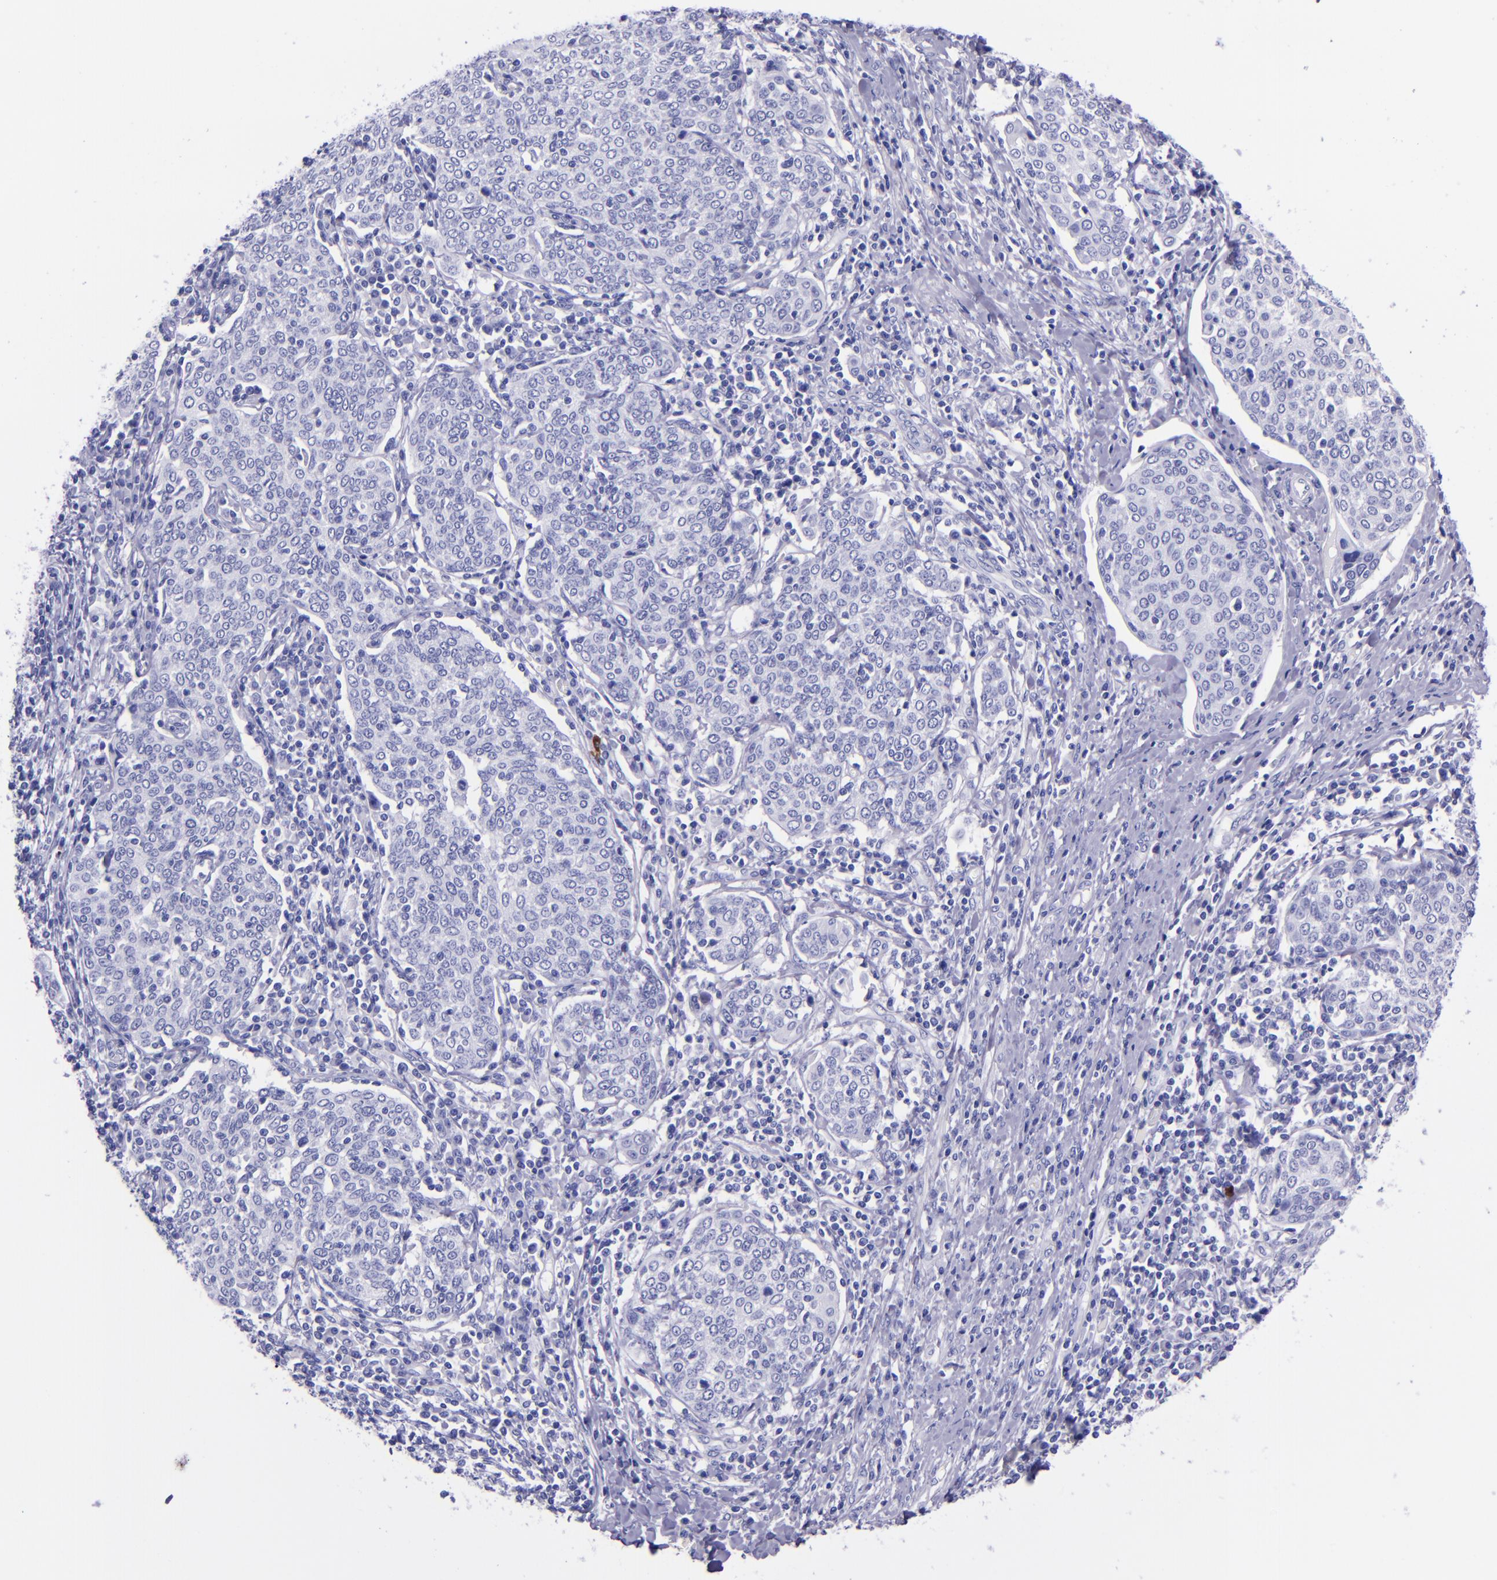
{"staining": {"intensity": "negative", "quantity": "none", "location": "none"}, "tissue": "cervical cancer", "cell_type": "Tumor cells", "image_type": "cancer", "snomed": [{"axis": "morphology", "description": "Squamous cell carcinoma, NOS"}, {"axis": "topography", "description": "Cervix"}], "caption": "DAB immunohistochemical staining of human cervical cancer (squamous cell carcinoma) displays no significant expression in tumor cells.", "gene": "MBP", "patient": {"sex": "female", "age": 40}}